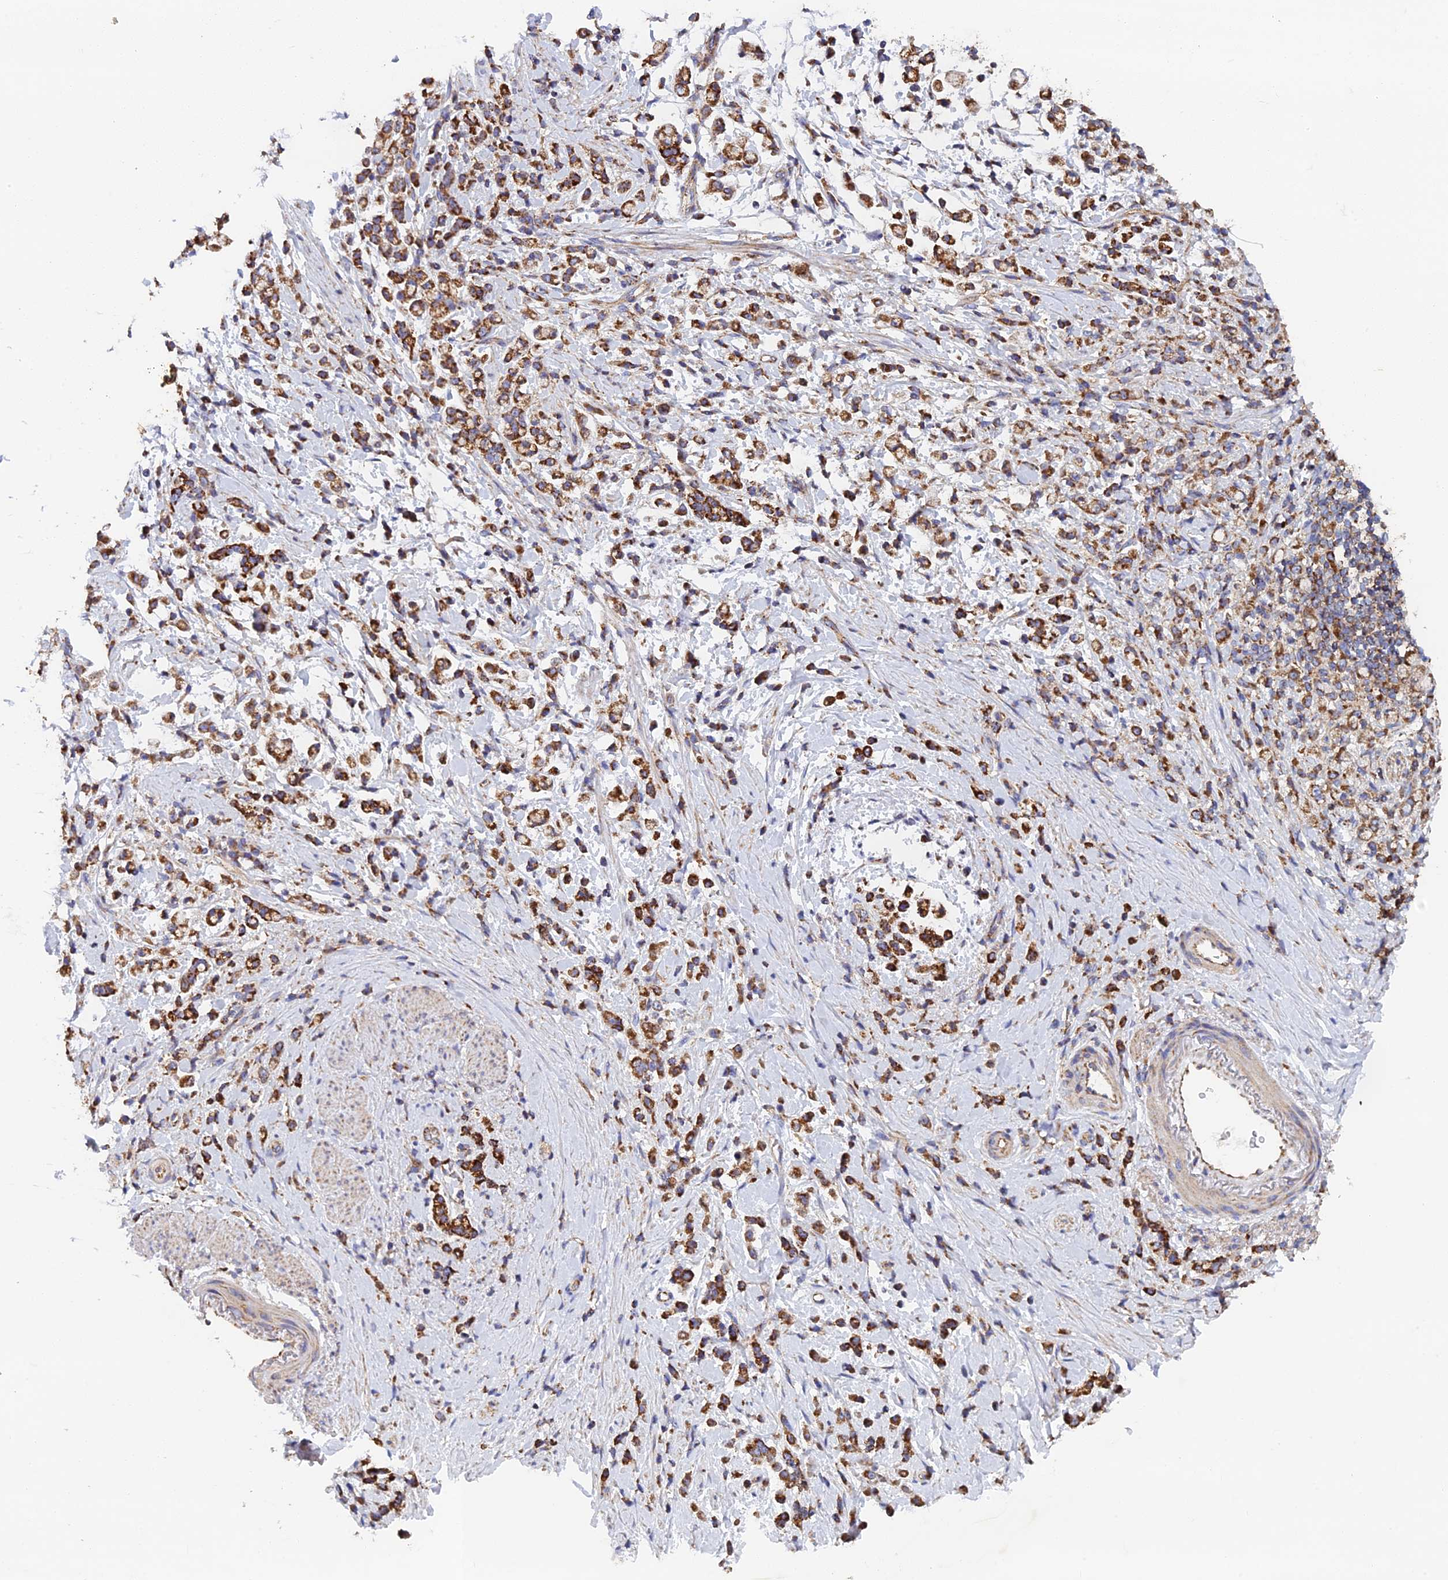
{"staining": {"intensity": "strong", "quantity": ">75%", "location": "cytoplasmic/membranous"}, "tissue": "stomach cancer", "cell_type": "Tumor cells", "image_type": "cancer", "snomed": [{"axis": "morphology", "description": "Adenocarcinoma, NOS"}, {"axis": "topography", "description": "Stomach"}], "caption": "Stomach adenocarcinoma stained for a protein (brown) demonstrates strong cytoplasmic/membranous positive staining in about >75% of tumor cells.", "gene": "MRPS9", "patient": {"sex": "female", "age": 60}}